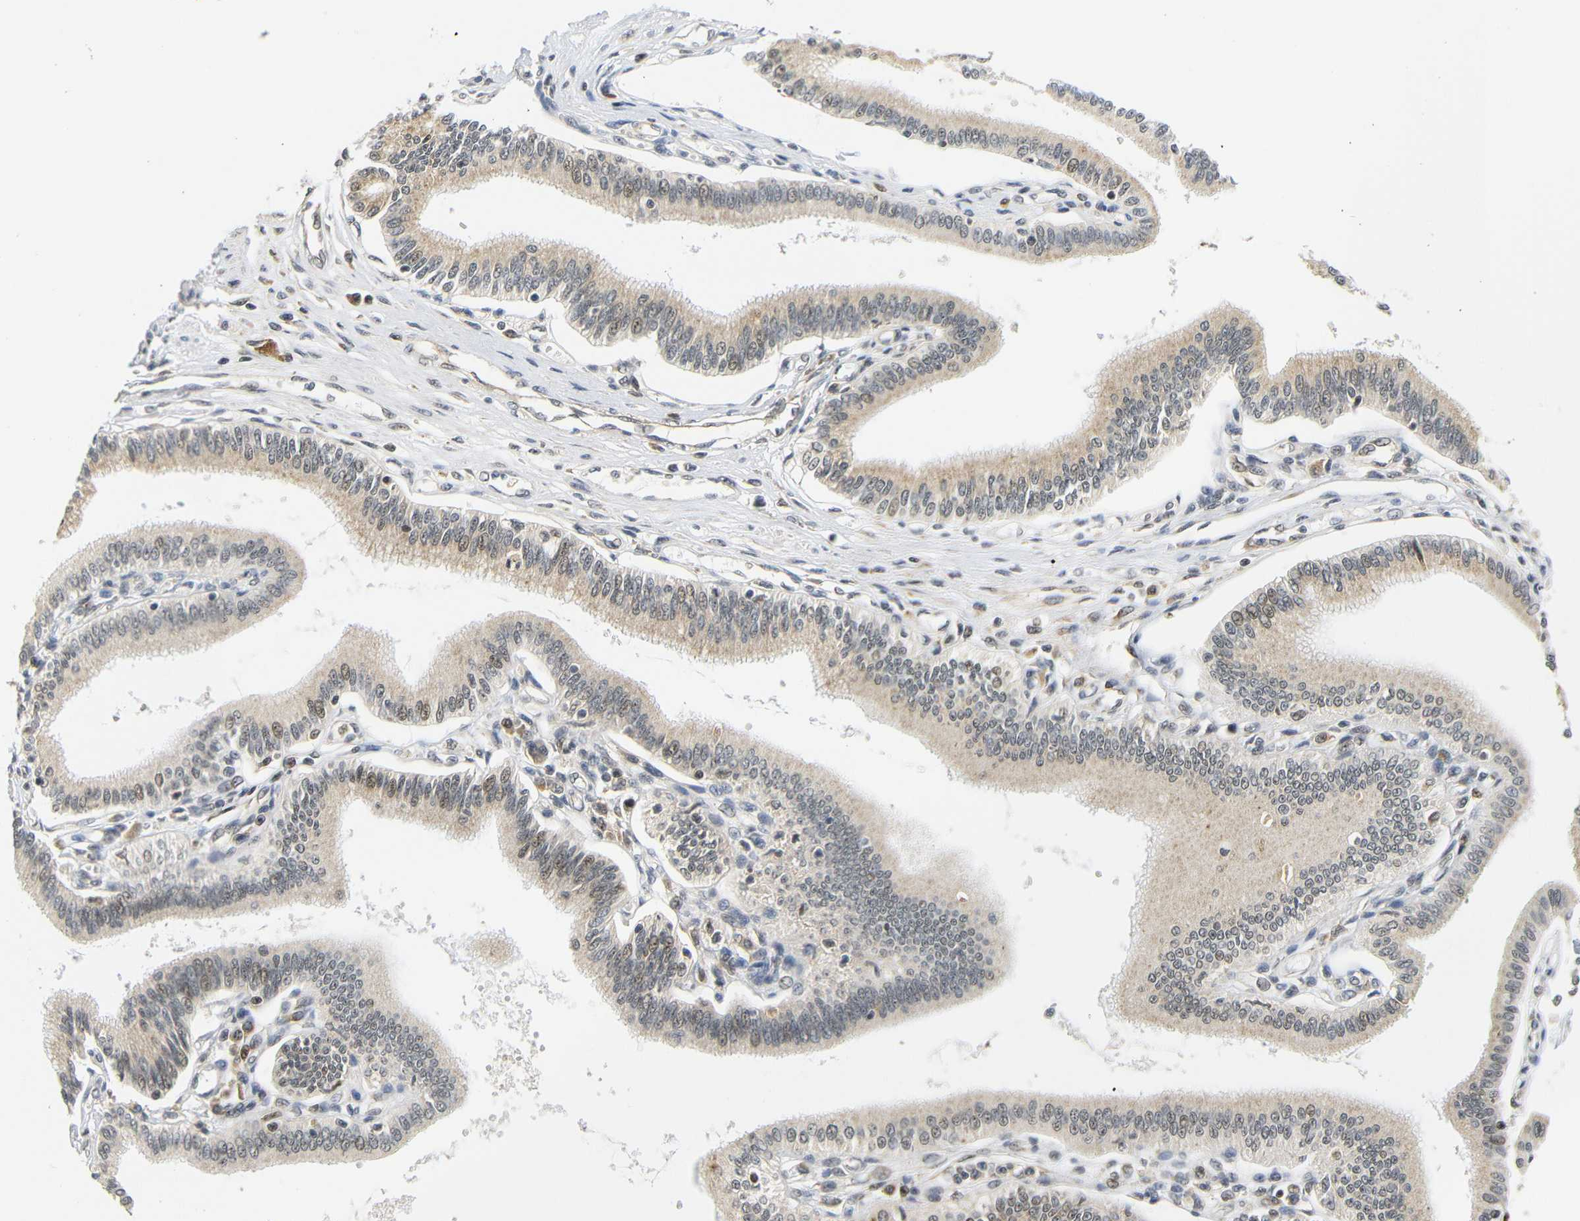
{"staining": {"intensity": "moderate", "quantity": ">75%", "location": "cytoplasmic/membranous,nuclear"}, "tissue": "pancreatic cancer", "cell_type": "Tumor cells", "image_type": "cancer", "snomed": [{"axis": "morphology", "description": "Adenocarcinoma, NOS"}, {"axis": "topography", "description": "Pancreas"}], "caption": "Moderate cytoplasmic/membranous and nuclear protein positivity is present in about >75% of tumor cells in pancreatic adenocarcinoma. (IHC, brightfield microscopy, high magnification).", "gene": "GJA5", "patient": {"sex": "male", "age": 56}}